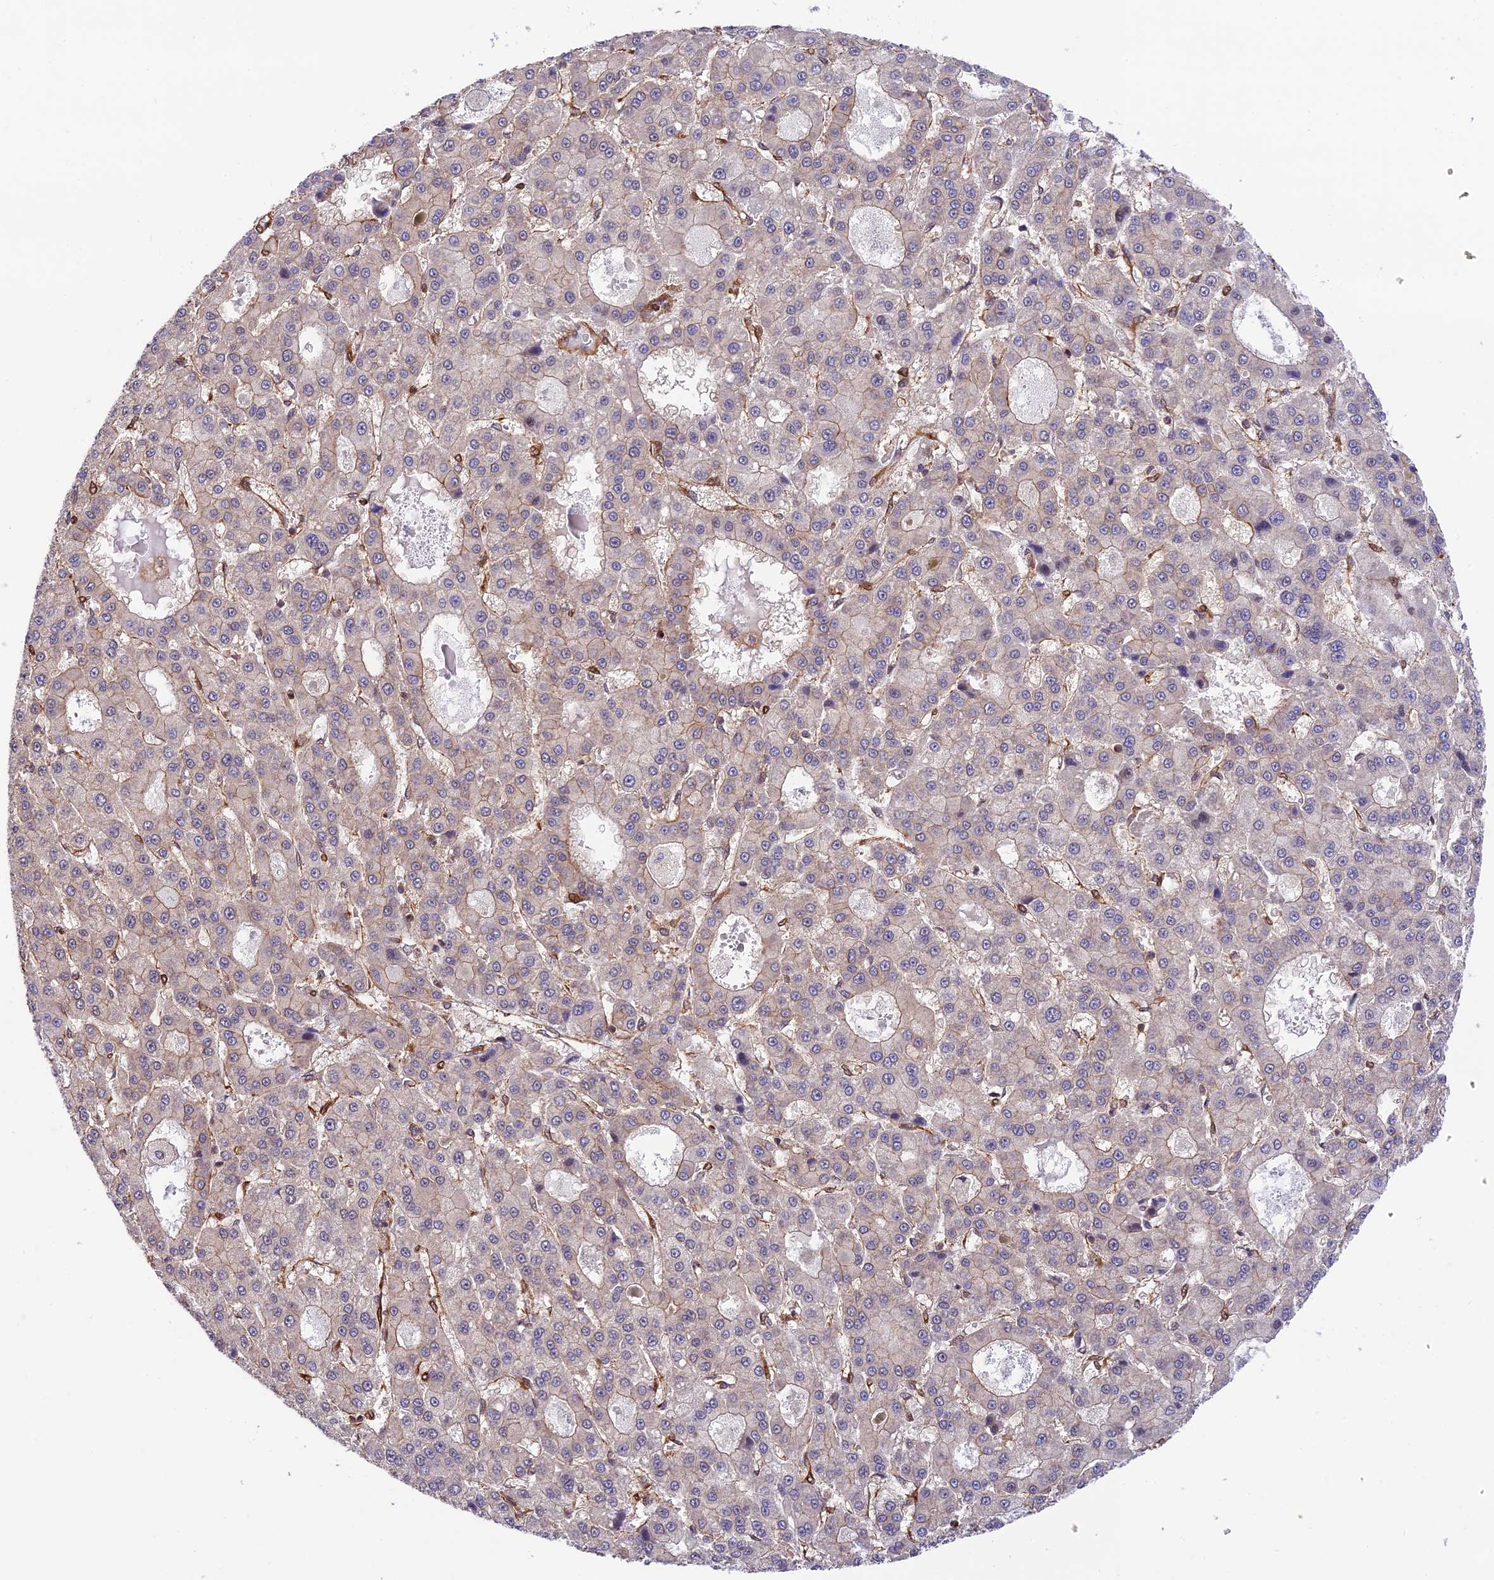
{"staining": {"intensity": "moderate", "quantity": "<25%", "location": "cytoplasmic/membranous"}, "tissue": "liver cancer", "cell_type": "Tumor cells", "image_type": "cancer", "snomed": [{"axis": "morphology", "description": "Carcinoma, Hepatocellular, NOS"}, {"axis": "topography", "description": "Liver"}], "caption": "Tumor cells show low levels of moderate cytoplasmic/membranous expression in about <25% of cells in human liver hepatocellular carcinoma. The staining was performed using DAB to visualize the protein expression in brown, while the nuclei were stained in blue with hematoxylin (Magnification: 20x).", "gene": "EVI5L", "patient": {"sex": "male", "age": 70}}